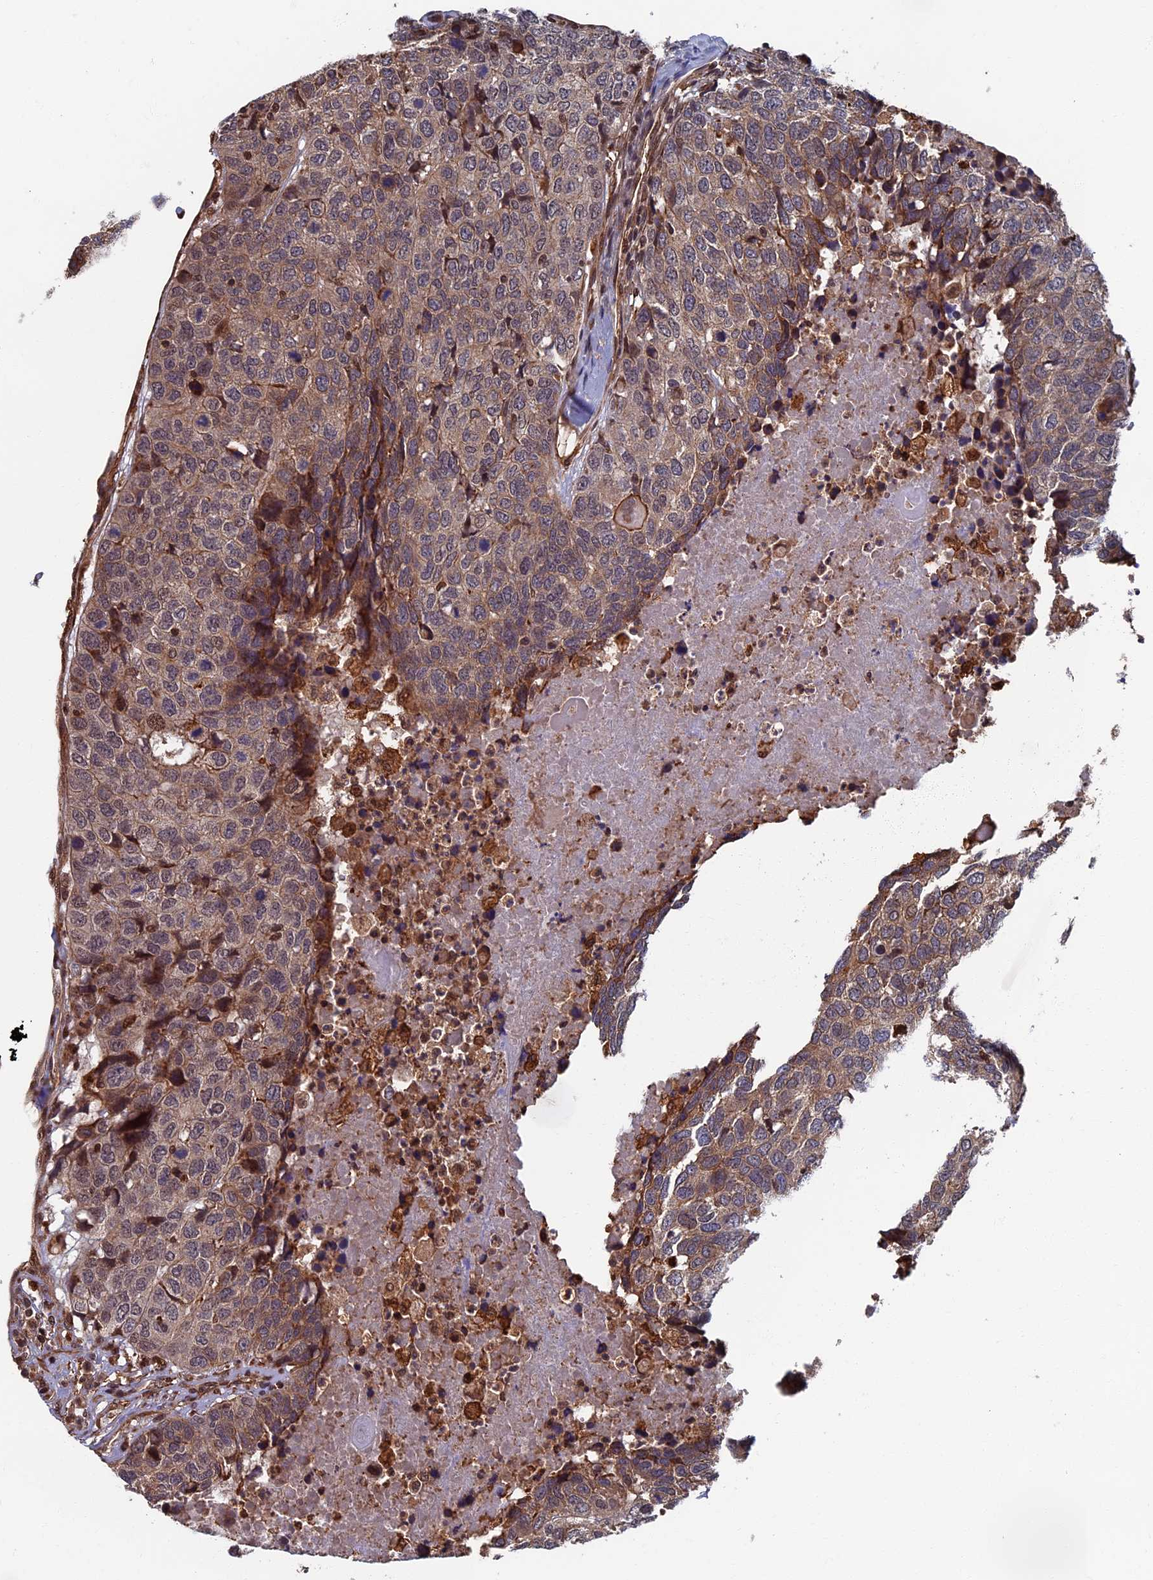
{"staining": {"intensity": "weak", "quantity": "25%-75%", "location": "cytoplasmic/membranous"}, "tissue": "head and neck cancer", "cell_type": "Tumor cells", "image_type": "cancer", "snomed": [{"axis": "morphology", "description": "Squamous cell carcinoma, NOS"}, {"axis": "topography", "description": "Head-Neck"}], "caption": "Protein expression by immunohistochemistry (IHC) demonstrates weak cytoplasmic/membranous staining in about 25%-75% of tumor cells in head and neck squamous cell carcinoma.", "gene": "CTDP1", "patient": {"sex": "male", "age": 66}}